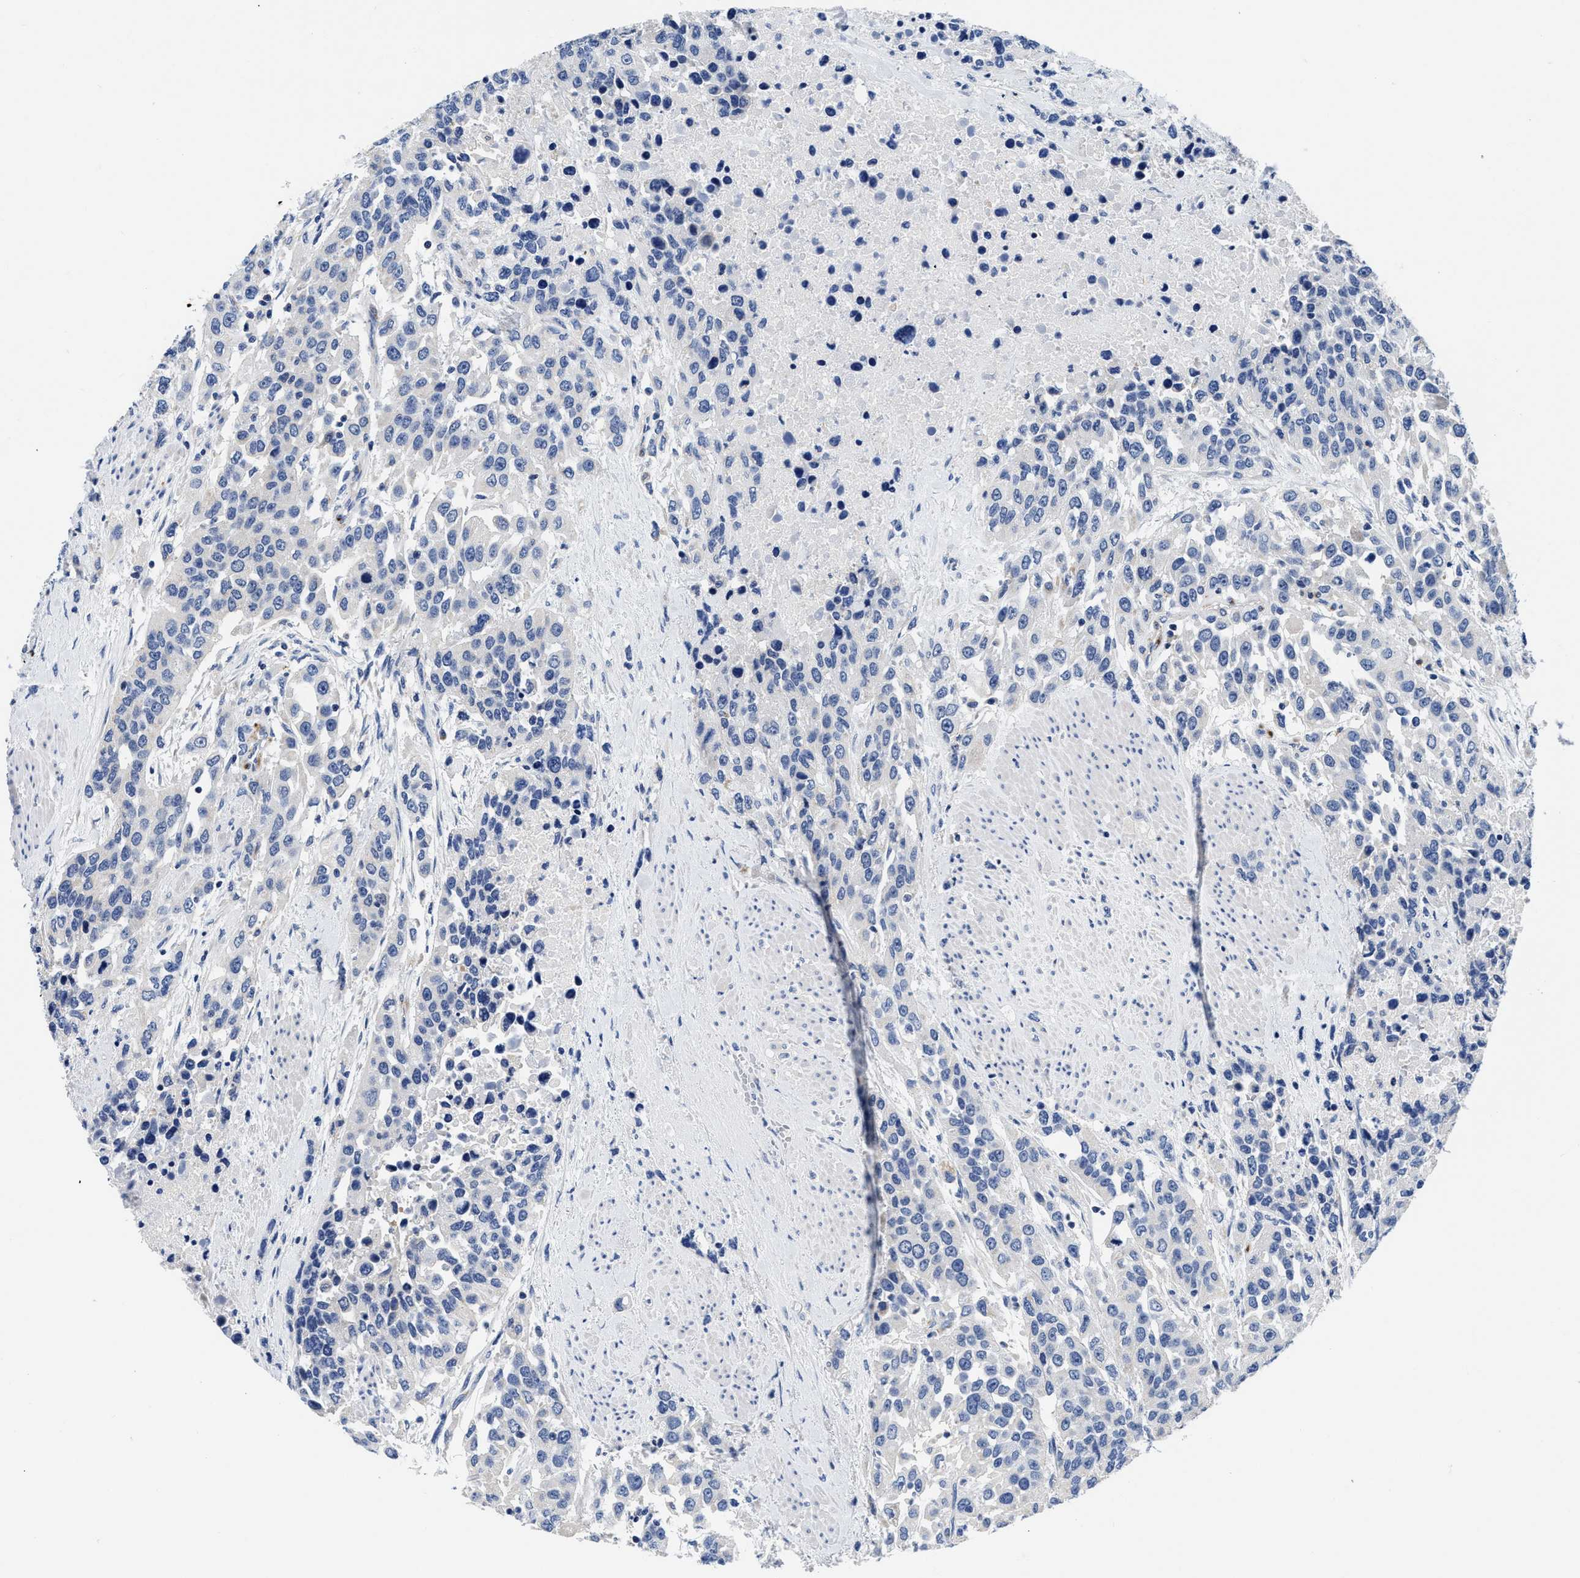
{"staining": {"intensity": "negative", "quantity": "none", "location": "none"}, "tissue": "urothelial cancer", "cell_type": "Tumor cells", "image_type": "cancer", "snomed": [{"axis": "morphology", "description": "Urothelial carcinoma, High grade"}, {"axis": "topography", "description": "Urinary bladder"}], "caption": "There is no significant expression in tumor cells of high-grade urothelial carcinoma.", "gene": "SLC35F1", "patient": {"sex": "female", "age": 80}}